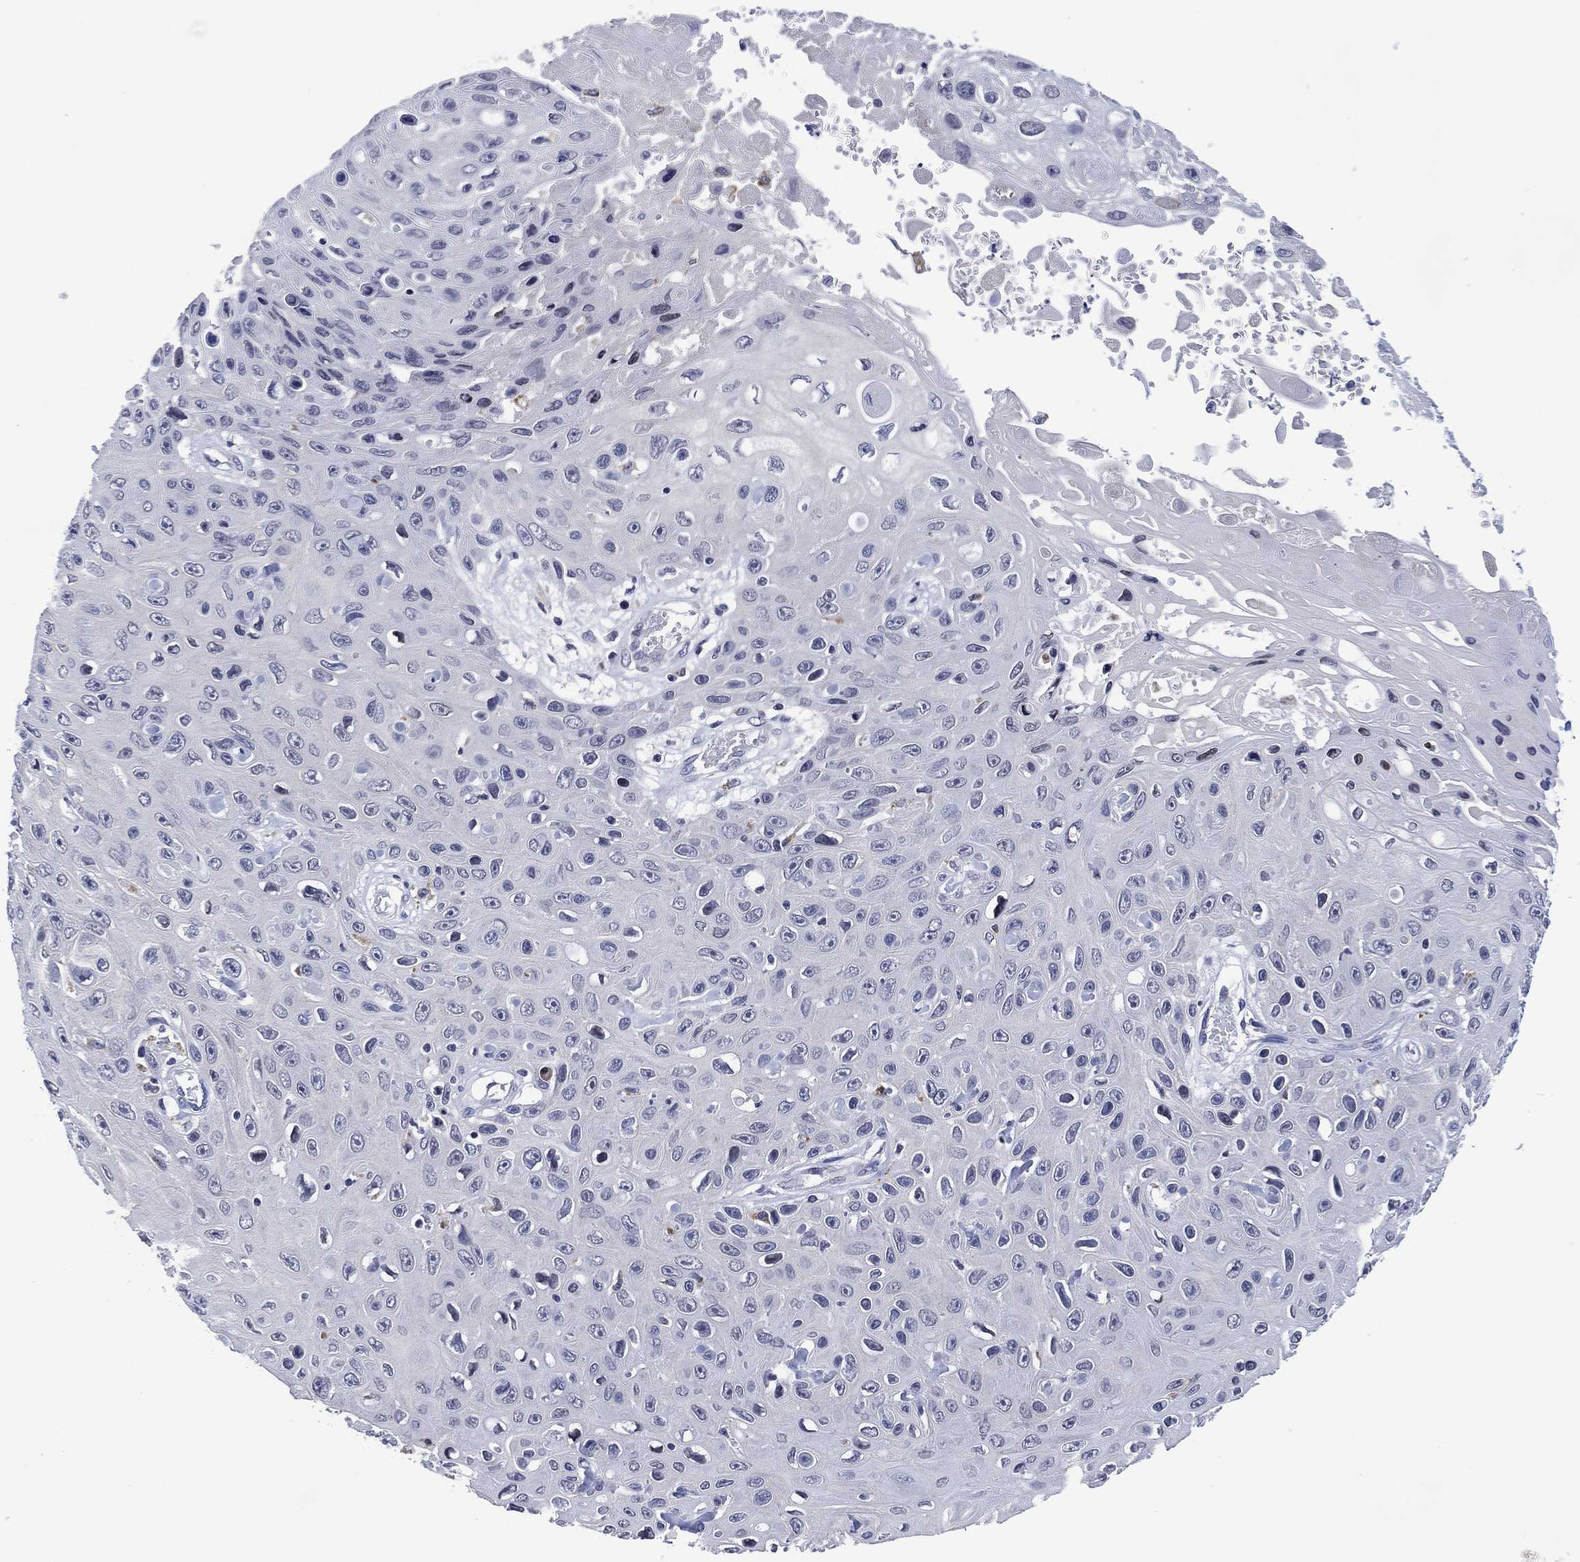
{"staining": {"intensity": "negative", "quantity": "none", "location": "none"}, "tissue": "skin cancer", "cell_type": "Tumor cells", "image_type": "cancer", "snomed": [{"axis": "morphology", "description": "Squamous cell carcinoma, NOS"}, {"axis": "topography", "description": "Skin"}], "caption": "Tumor cells are negative for brown protein staining in skin squamous cell carcinoma.", "gene": "USP26", "patient": {"sex": "male", "age": 82}}